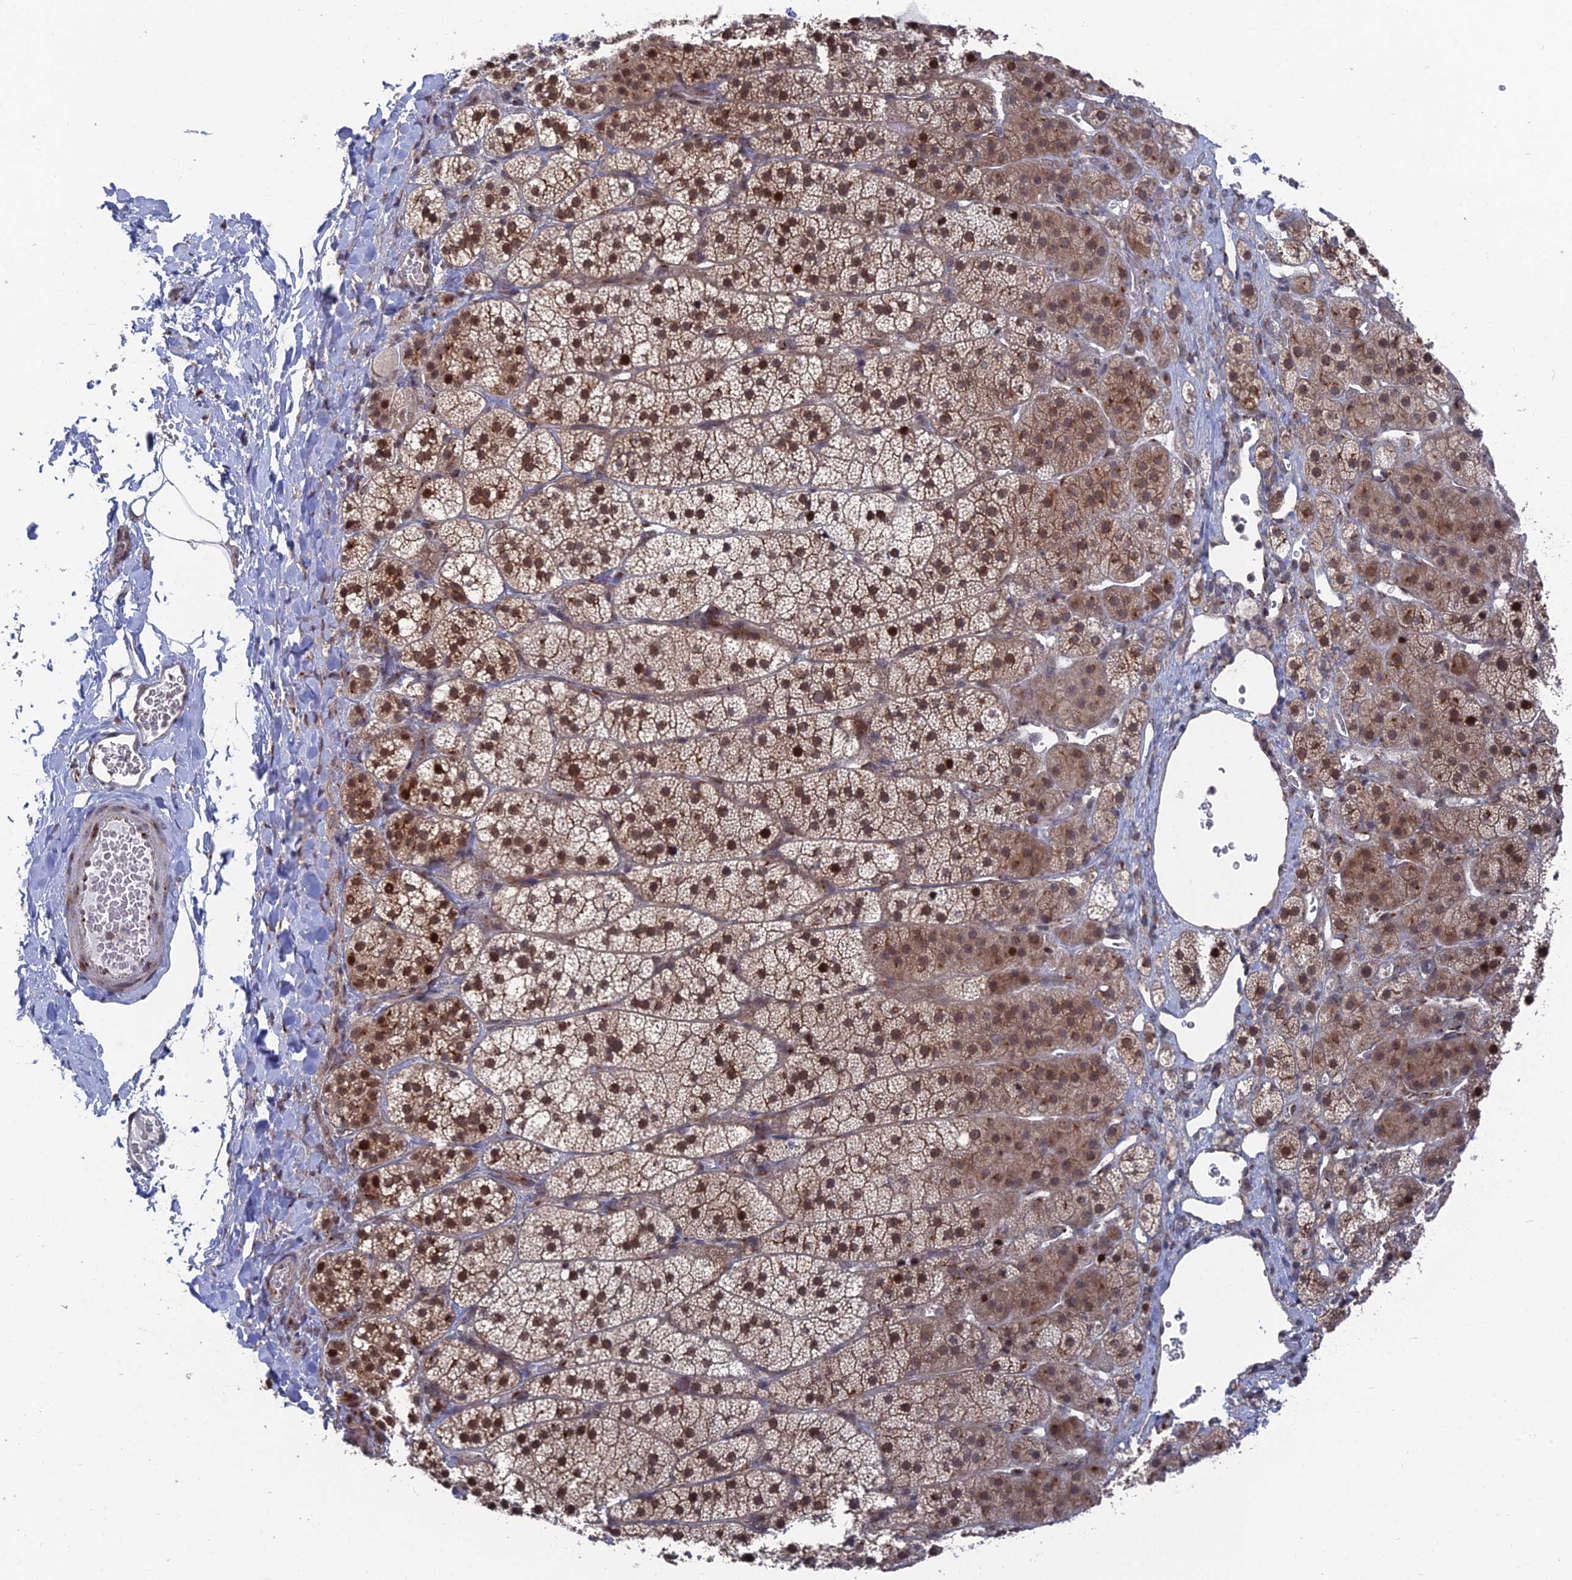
{"staining": {"intensity": "strong", "quantity": ">75%", "location": "cytoplasmic/membranous,nuclear"}, "tissue": "adrenal gland", "cell_type": "Glandular cells", "image_type": "normal", "snomed": [{"axis": "morphology", "description": "Normal tissue, NOS"}, {"axis": "topography", "description": "Adrenal gland"}], "caption": "Immunohistochemical staining of unremarkable human adrenal gland reveals >75% levels of strong cytoplasmic/membranous,nuclear protein staining in about >75% of glandular cells.", "gene": "FHIP2A", "patient": {"sex": "female", "age": 44}}